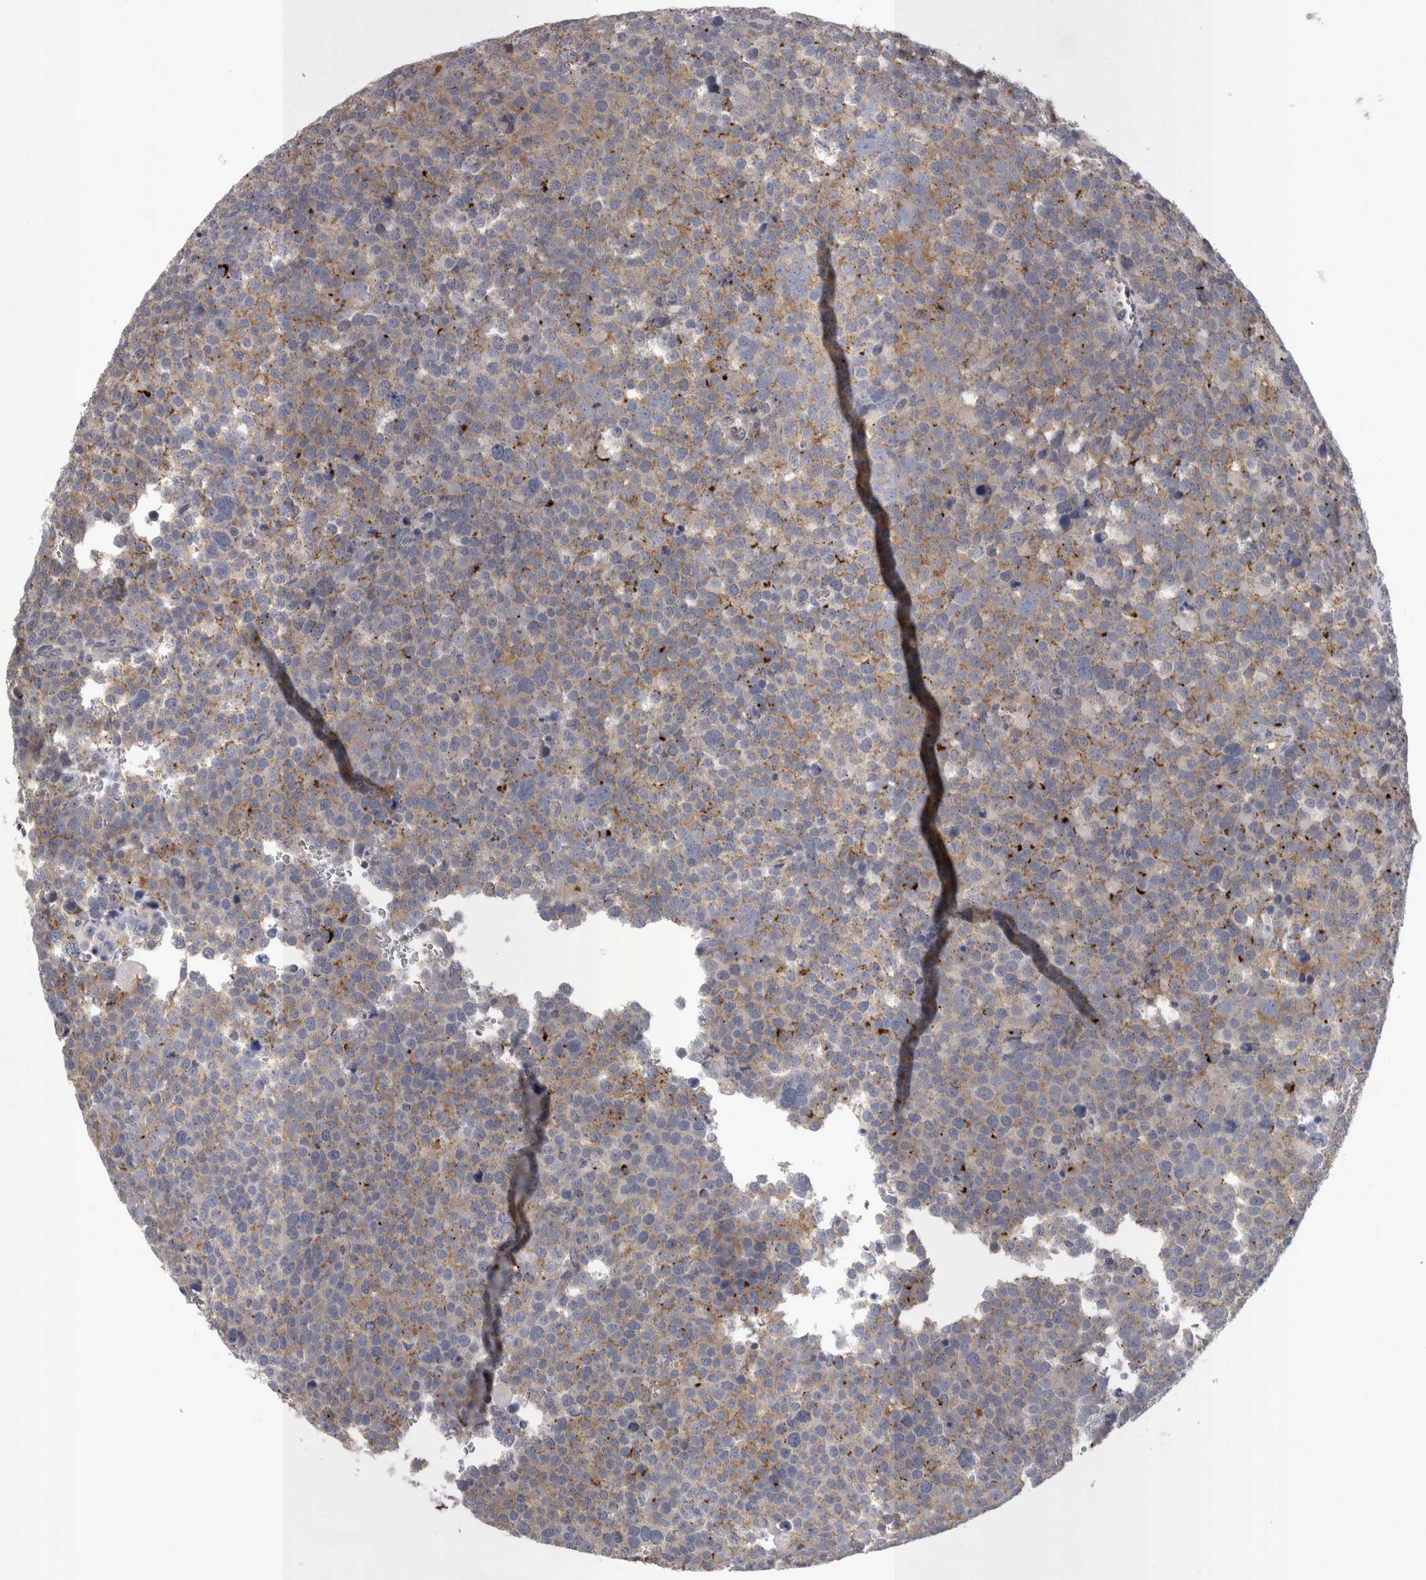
{"staining": {"intensity": "moderate", "quantity": "<25%", "location": "cytoplasmic/membranous"}, "tissue": "testis cancer", "cell_type": "Tumor cells", "image_type": "cancer", "snomed": [{"axis": "morphology", "description": "Seminoma, NOS"}, {"axis": "topography", "description": "Testis"}], "caption": "A micrograph of human testis seminoma stained for a protein displays moderate cytoplasmic/membranous brown staining in tumor cells.", "gene": "LYZL6", "patient": {"sex": "male", "age": 71}}